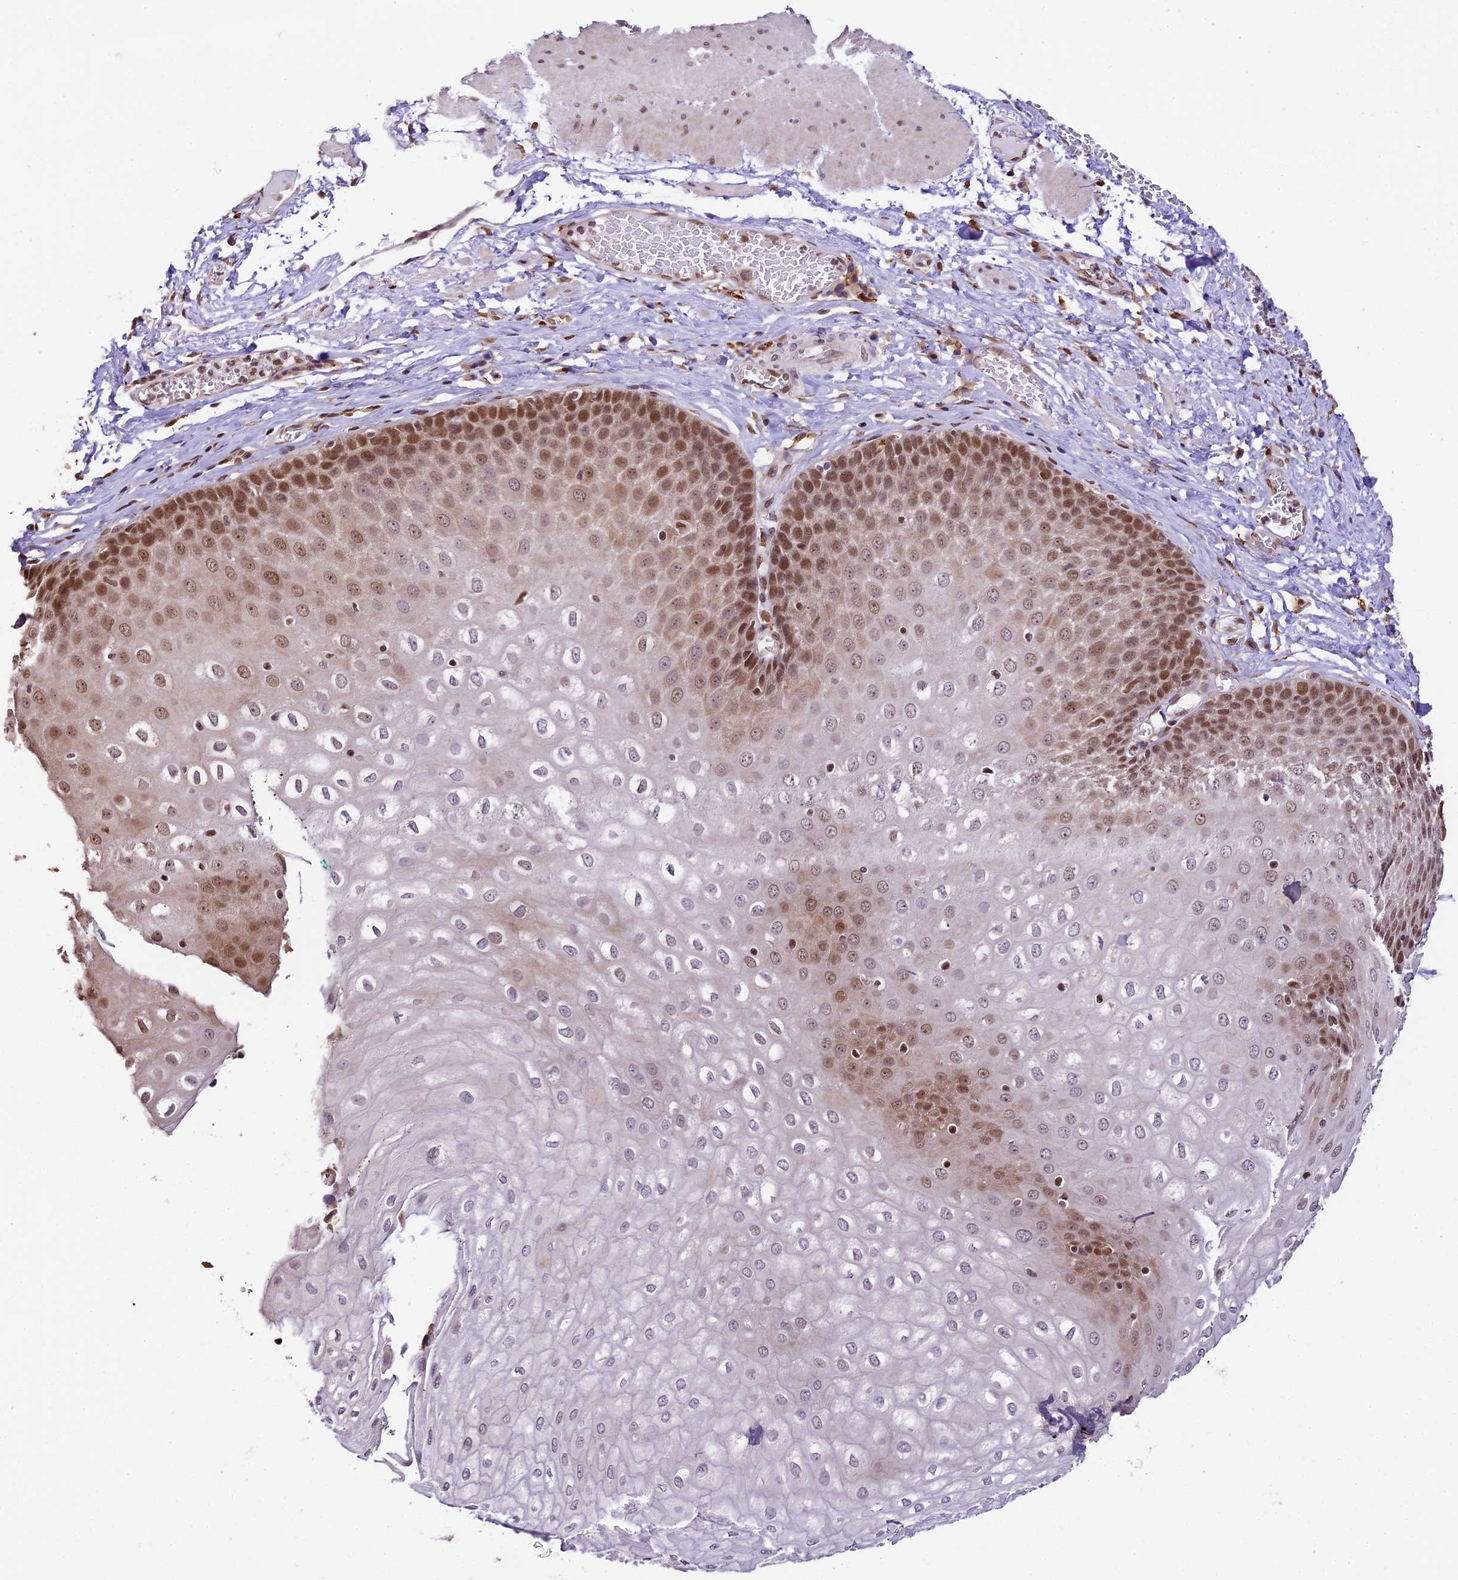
{"staining": {"intensity": "strong", "quantity": "<25%", "location": "cytoplasmic/membranous"}, "tissue": "esophagus", "cell_type": "Squamous epithelial cells", "image_type": "normal", "snomed": [{"axis": "morphology", "description": "Normal tissue, NOS"}, {"axis": "topography", "description": "Esophagus"}], "caption": "Protein staining by immunohistochemistry (IHC) exhibits strong cytoplasmic/membranous staining in about <25% of squamous epithelial cells in benign esophagus.", "gene": "TRIM22", "patient": {"sex": "male", "age": 60}}